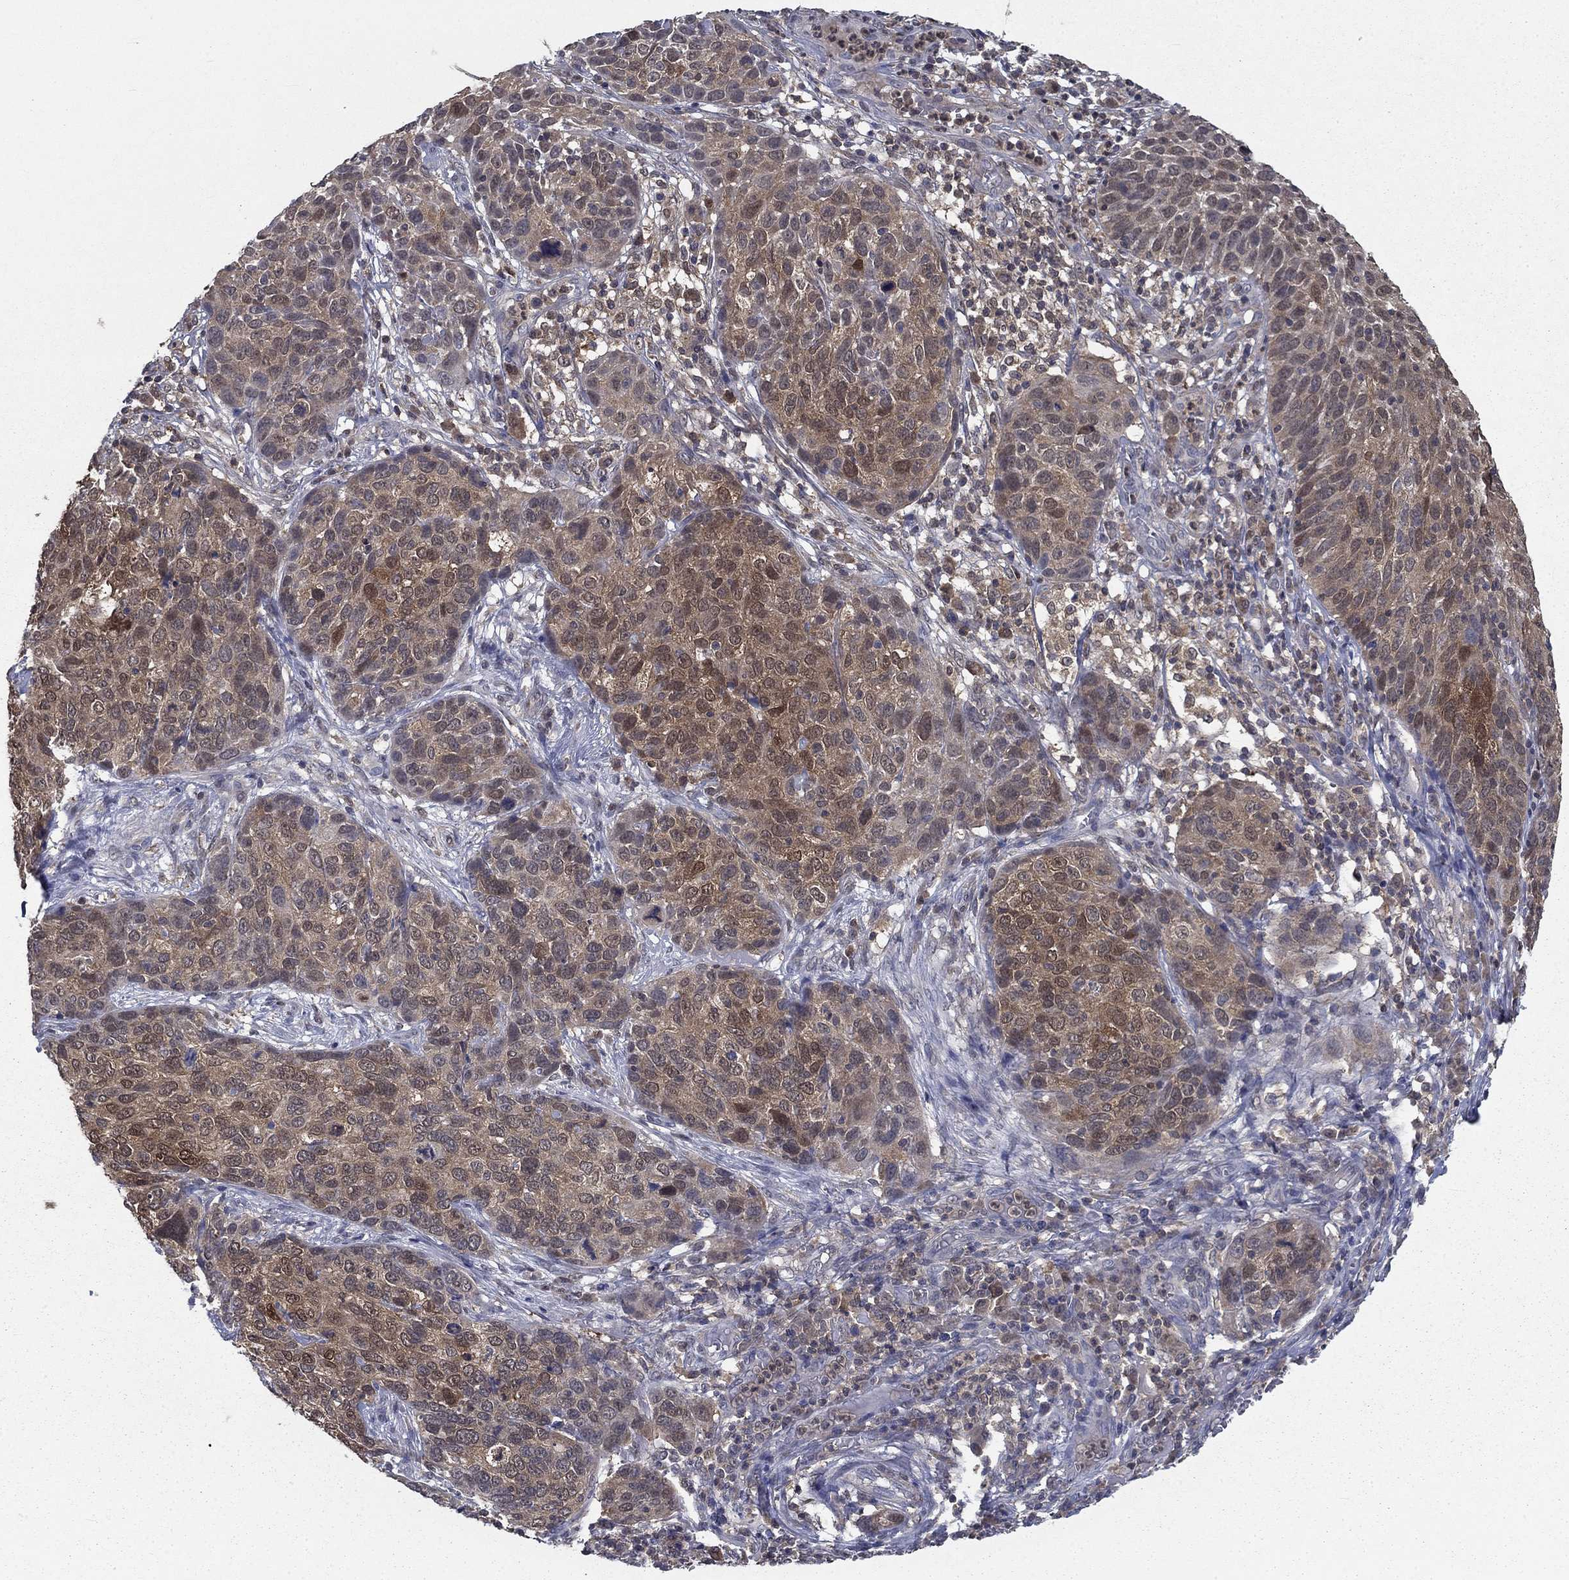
{"staining": {"intensity": "weak", "quantity": "25%-75%", "location": "cytoplasmic/membranous"}, "tissue": "skin cancer", "cell_type": "Tumor cells", "image_type": "cancer", "snomed": [{"axis": "morphology", "description": "Squamous cell carcinoma, NOS"}, {"axis": "topography", "description": "Skin"}], "caption": "Immunohistochemical staining of squamous cell carcinoma (skin) displays low levels of weak cytoplasmic/membranous protein expression in approximately 25%-75% of tumor cells. The protein is shown in brown color, while the nuclei are stained blue.", "gene": "NIT2", "patient": {"sex": "male", "age": 92}}